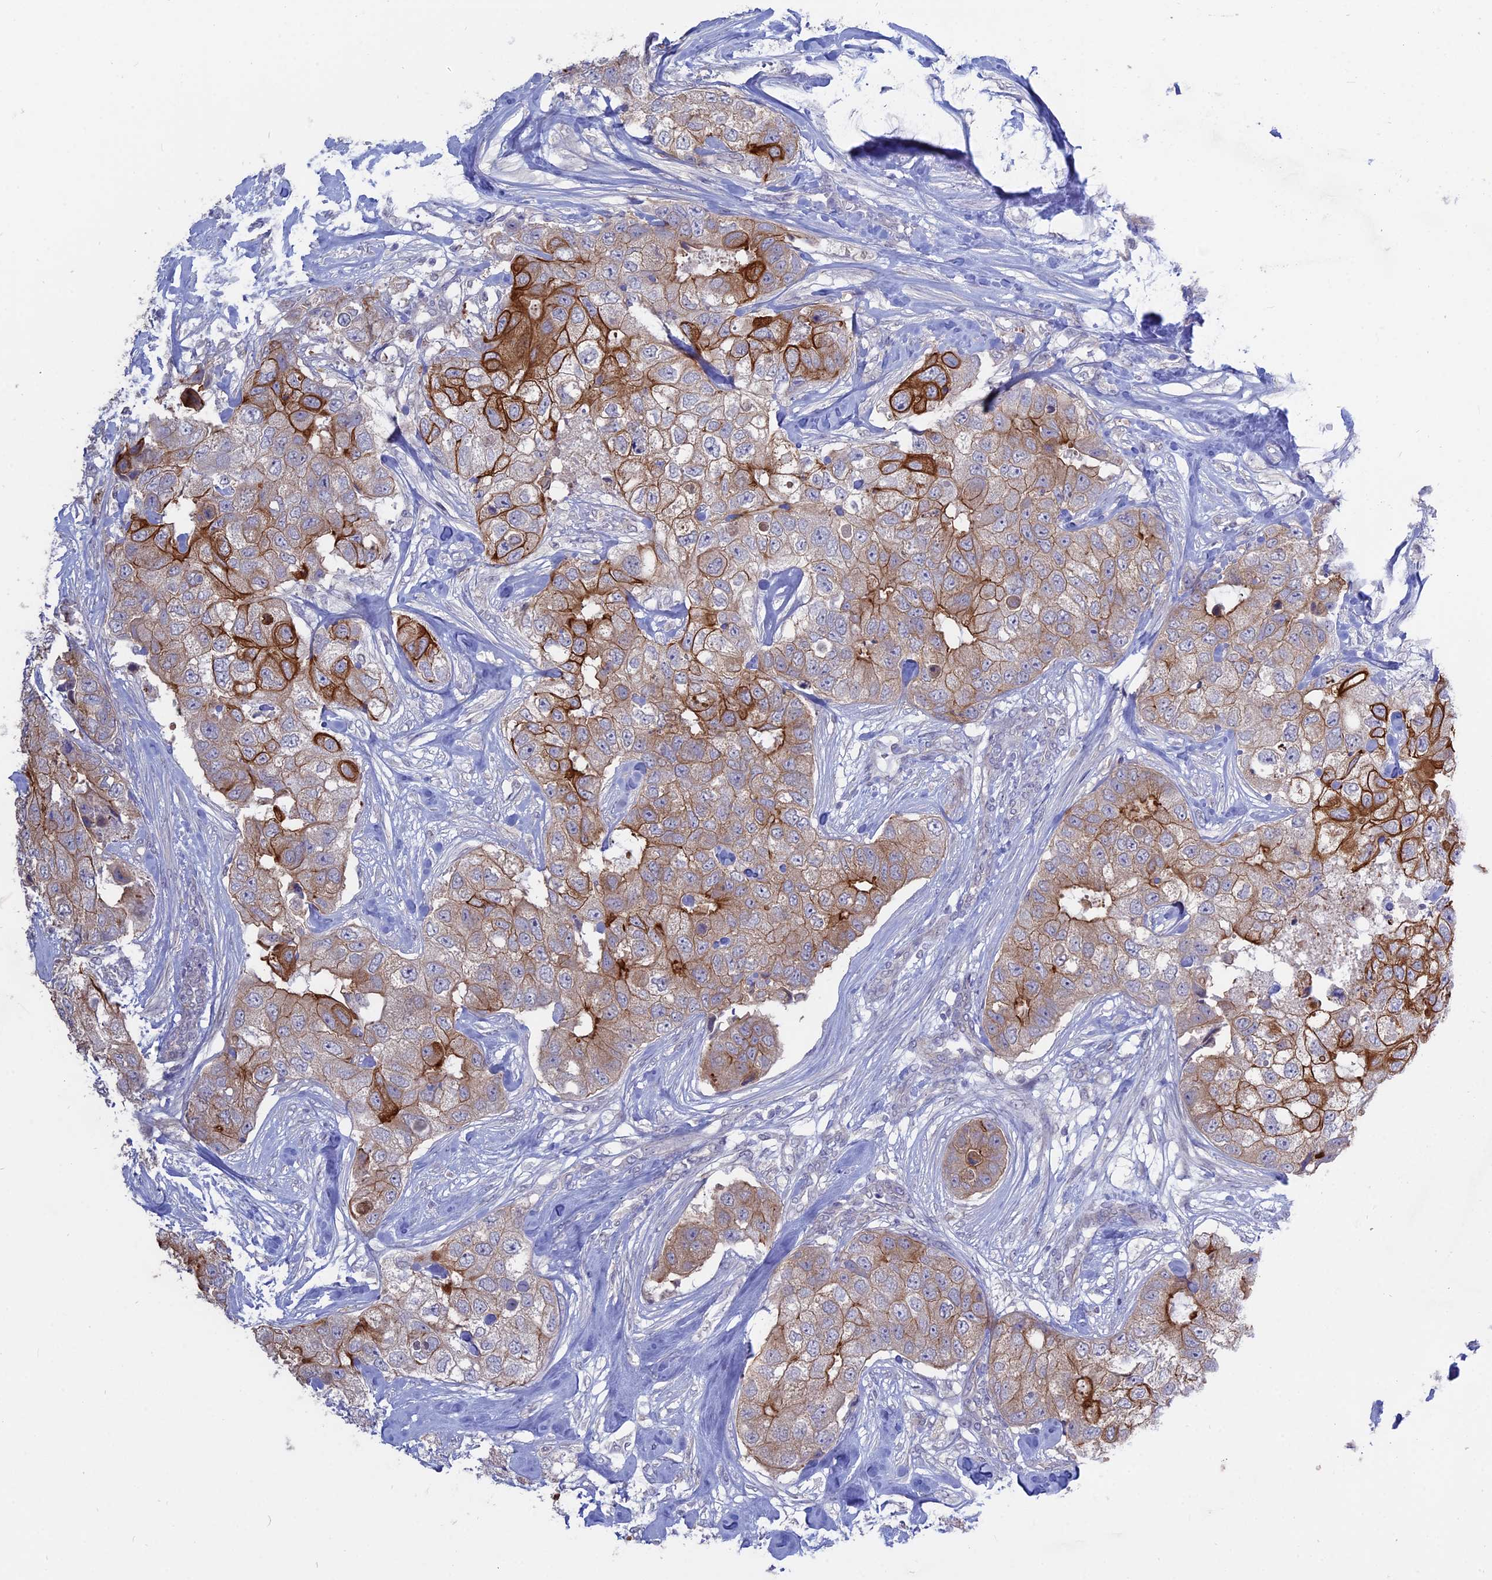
{"staining": {"intensity": "strong", "quantity": "25%-75%", "location": "cytoplasmic/membranous"}, "tissue": "breast cancer", "cell_type": "Tumor cells", "image_type": "cancer", "snomed": [{"axis": "morphology", "description": "Duct carcinoma"}, {"axis": "topography", "description": "Breast"}], "caption": "Immunohistochemistry (IHC) of breast cancer (infiltrating ductal carcinoma) exhibits high levels of strong cytoplasmic/membranous expression in about 25%-75% of tumor cells.", "gene": "MYO5B", "patient": {"sex": "female", "age": 62}}